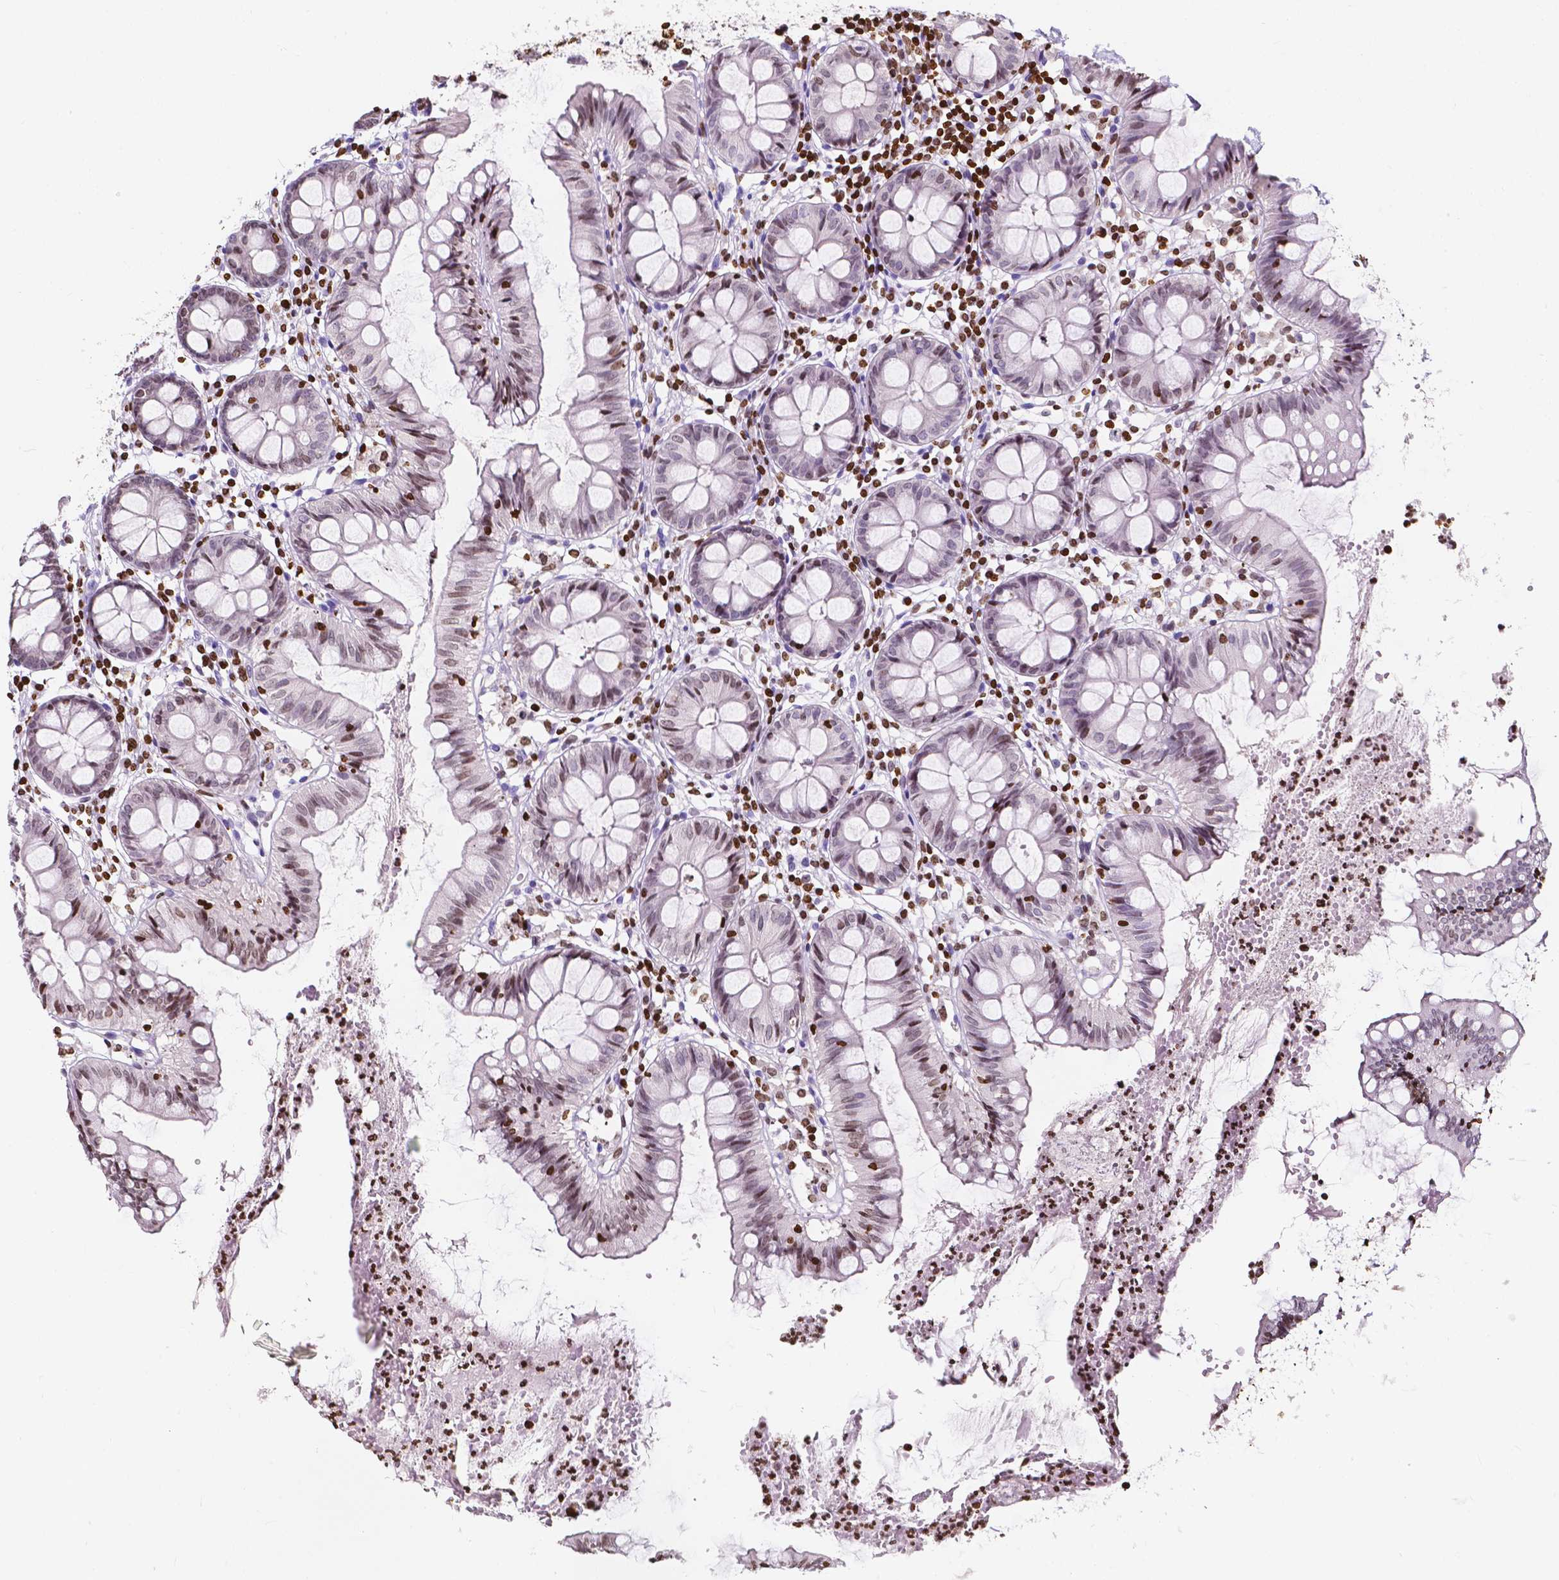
{"staining": {"intensity": "strong", "quantity": "25%-75%", "location": "nuclear"}, "tissue": "colon", "cell_type": "Endothelial cells", "image_type": "normal", "snomed": [{"axis": "morphology", "description": "Normal tissue, NOS"}, {"axis": "topography", "description": "Colon"}], "caption": "The image exhibits a brown stain indicating the presence of a protein in the nuclear of endothelial cells in colon. The staining was performed using DAB (3,3'-diaminobenzidine), with brown indicating positive protein expression. Nuclei are stained blue with hematoxylin.", "gene": "CBY3", "patient": {"sex": "female", "age": 84}}